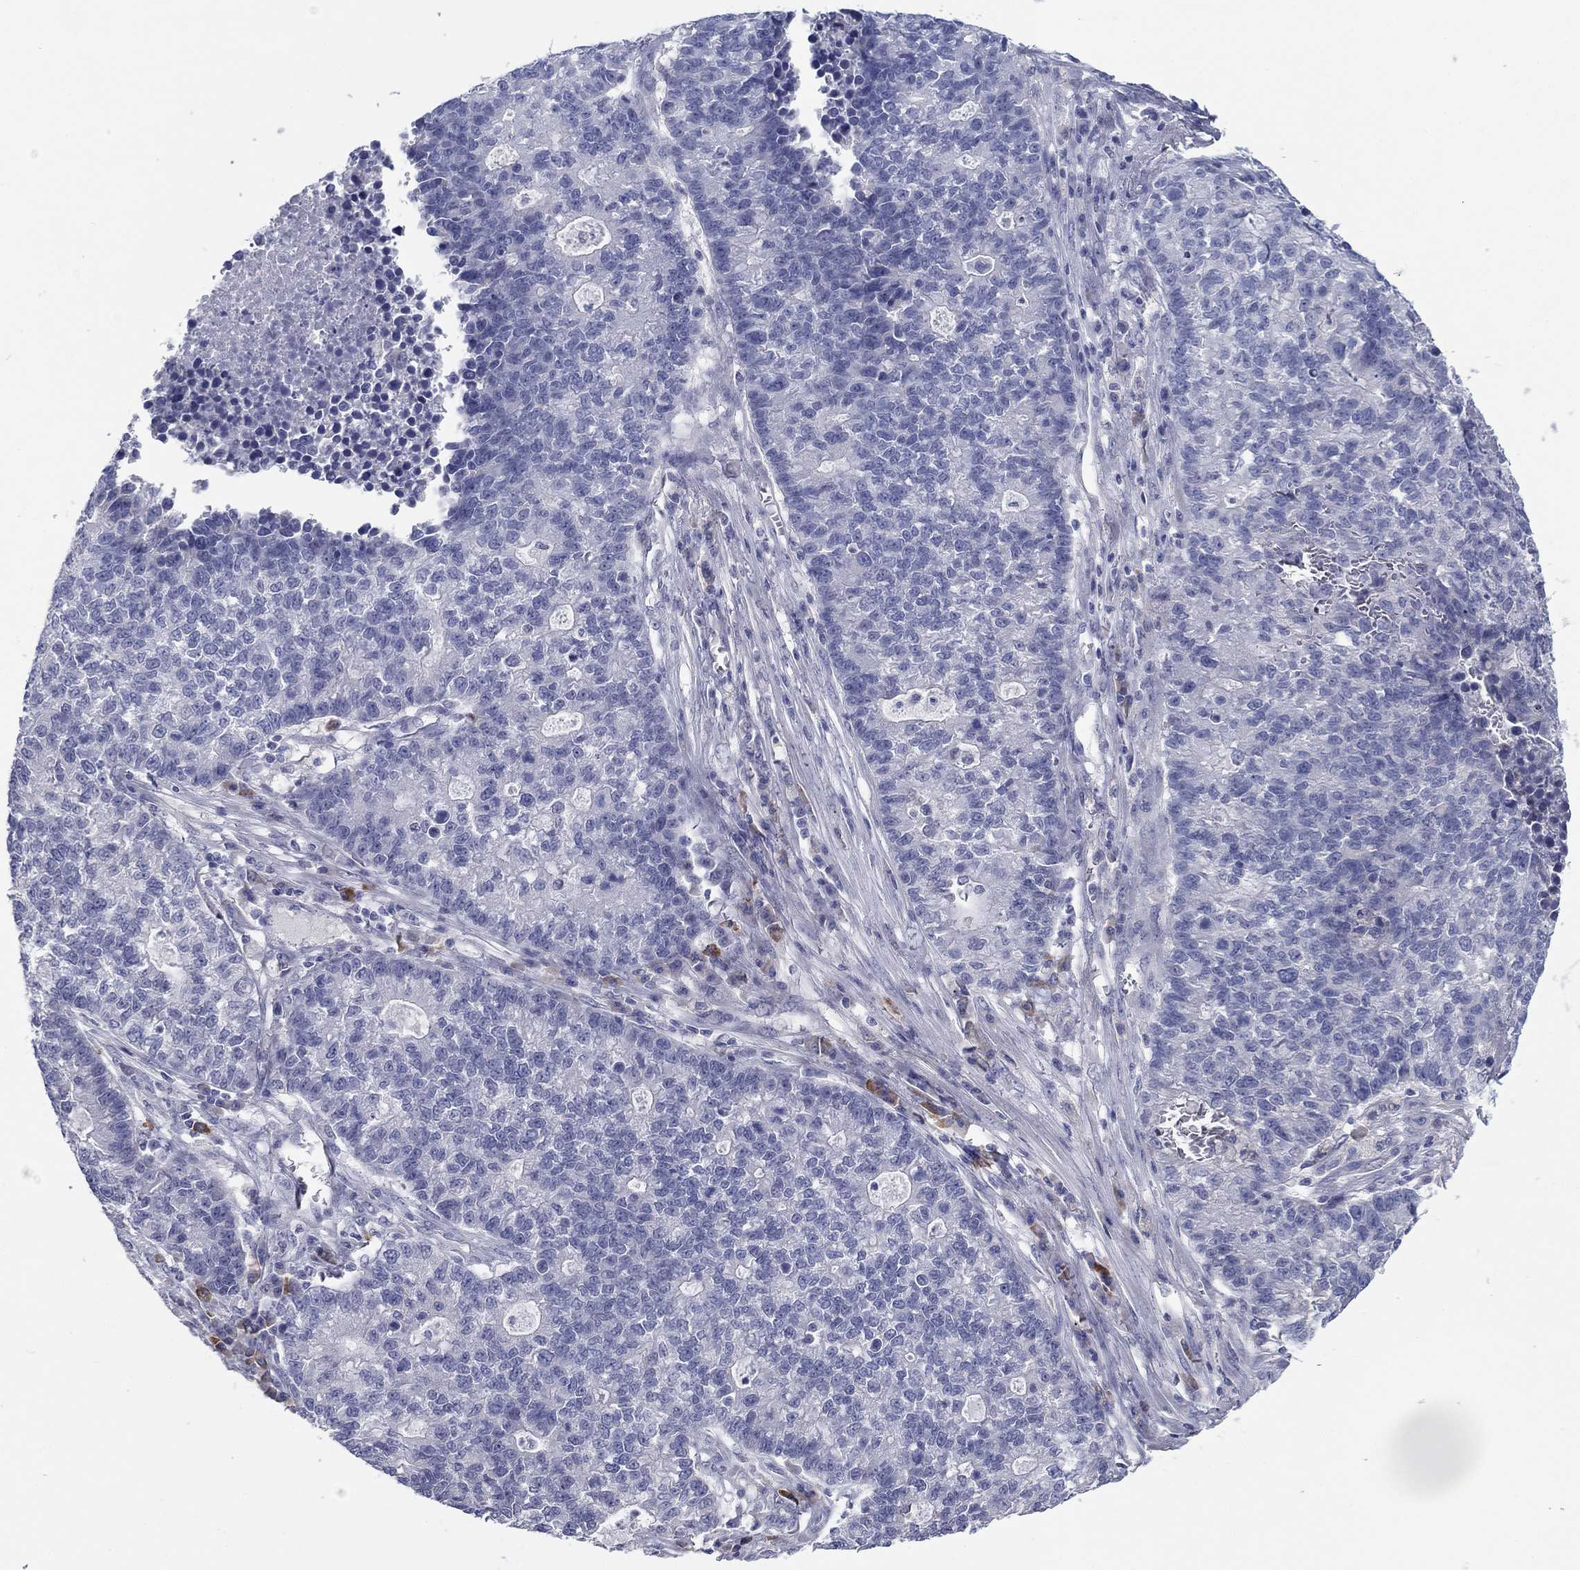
{"staining": {"intensity": "negative", "quantity": "none", "location": "none"}, "tissue": "lung cancer", "cell_type": "Tumor cells", "image_type": "cancer", "snomed": [{"axis": "morphology", "description": "Adenocarcinoma, NOS"}, {"axis": "topography", "description": "Lung"}], "caption": "DAB (3,3'-diaminobenzidine) immunohistochemical staining of human lung adenocarcinoma shows no significant expression in tumor cells.", "gene": "GRK7", "patient": {"sex": "male", "age": 57}}